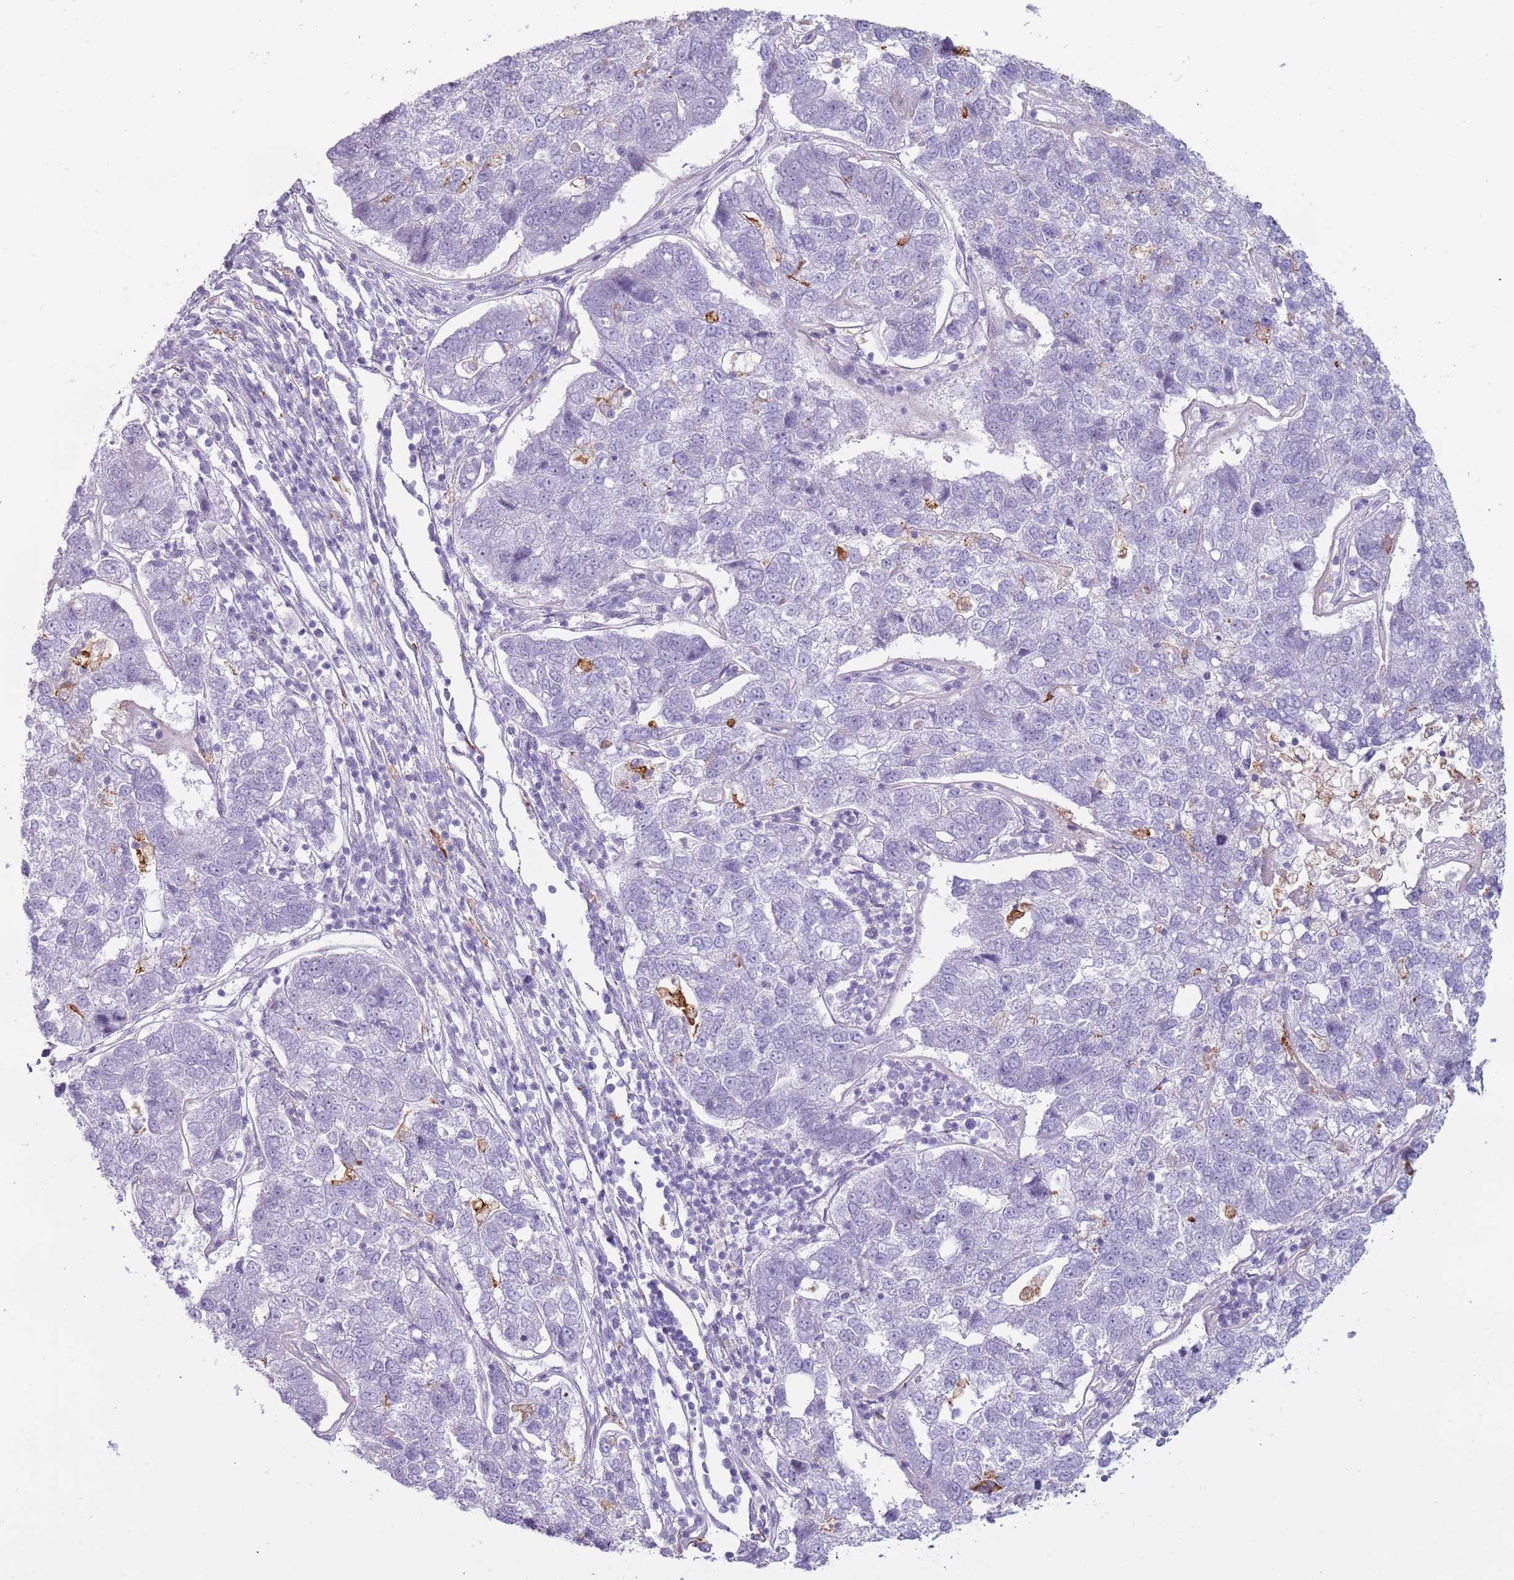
{"staining": {"intensity": "negative", "quantity": "none", "location": "none"}, "tissue": "pancreatic cancer", "cell_type": "Tumor cells", "image_type": "cancer", "snomed": [{"axis": "morphology", "description": "Adenocarcinoma, NOS"}, {"axis": "topography", "description": "Pancreas"}], "caption": "Immunohistochemistry image of human pancreatic adenocarcinoma stained for a protein (brown), which exhibits no expression in tumor cells.", "gene": "COLEC12", "patient": {"sex": "female", "age": 61}}